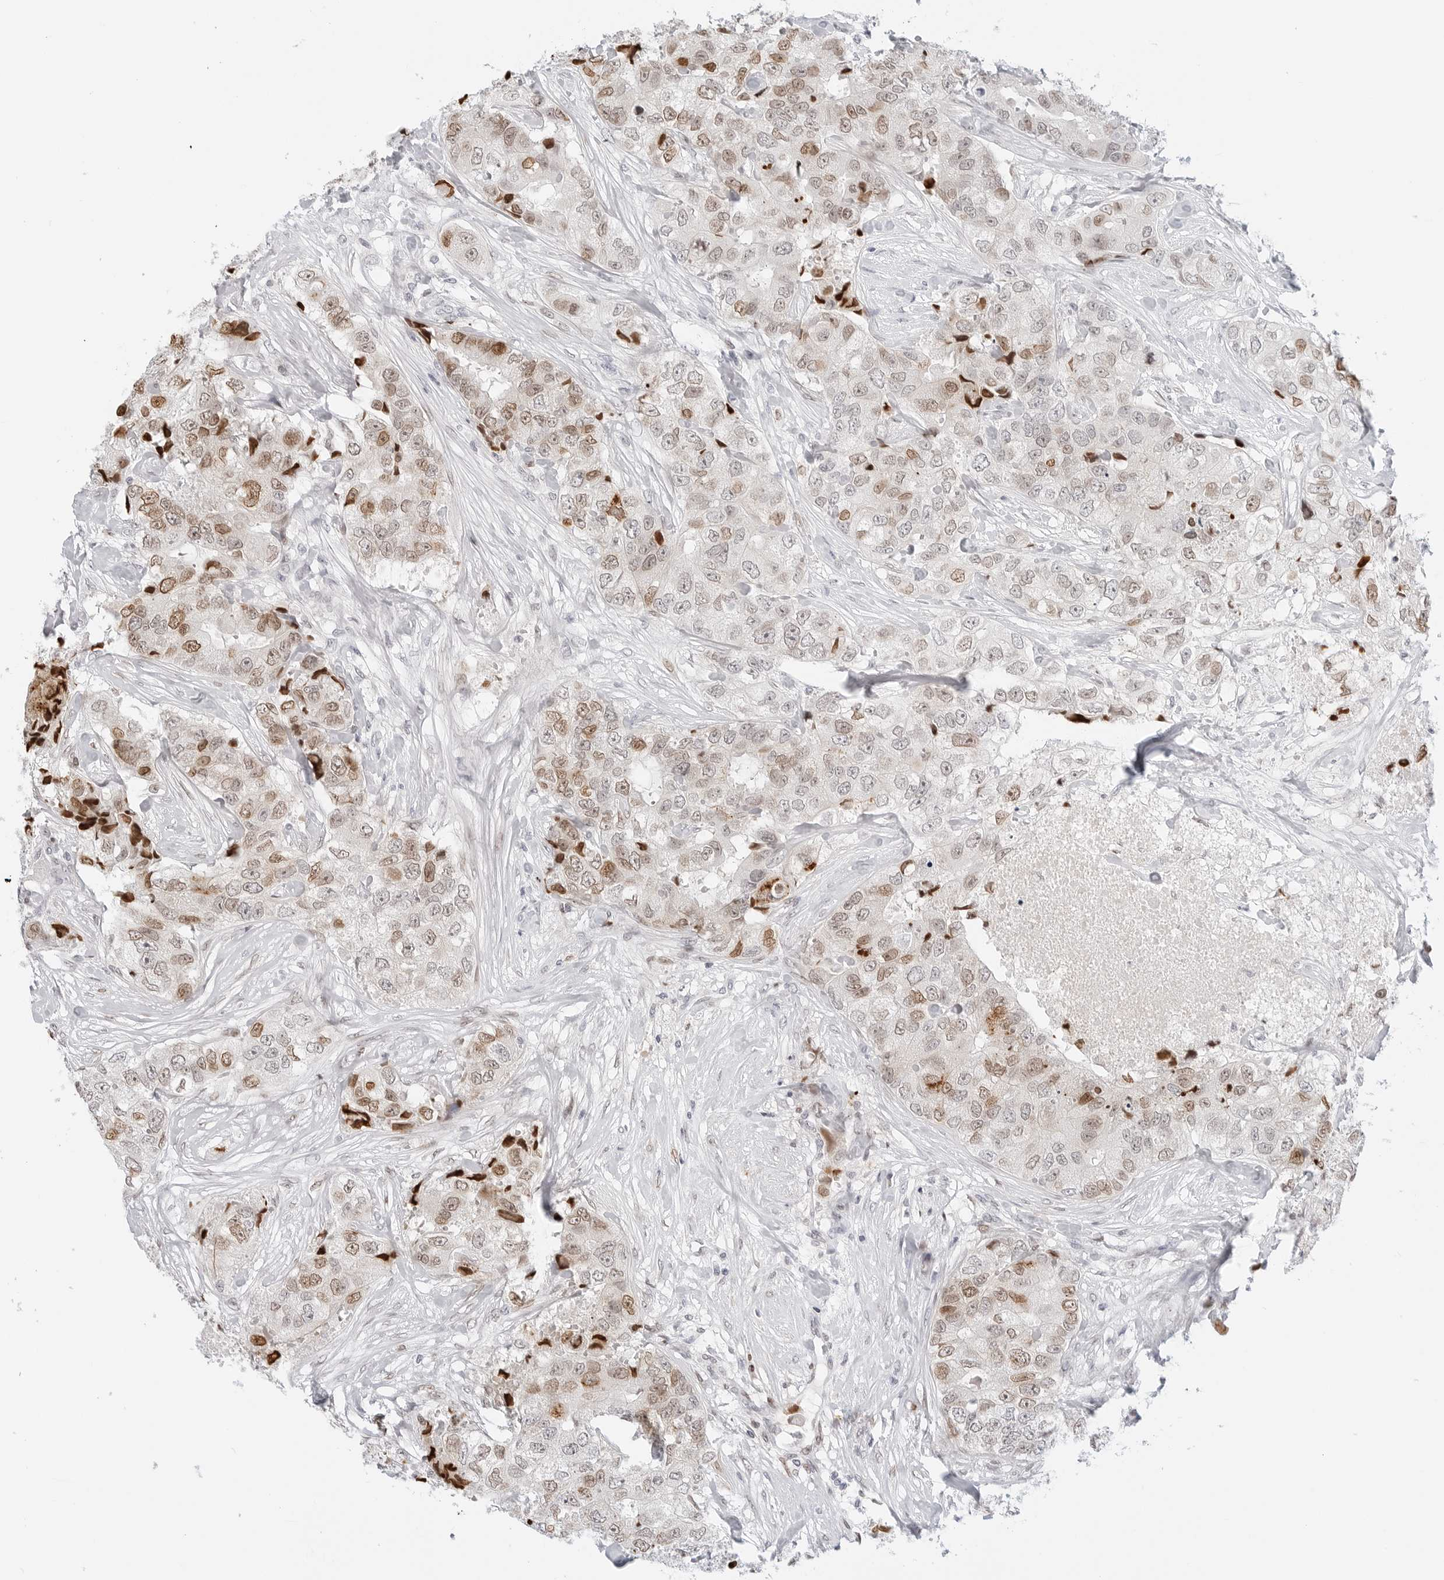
{"staining": {"intensity": "moderate", "quantity": "25%-75%", "location": "nuclear"}, "tissue": "breast cancer", "cell_type": "Tumor cells", "image_type": "cancer", "snomed": [{"axis": "morphology", "description": "Duct carcinoma"}, {"axis": "topography", "description": "Breast"}], "caption": "Tumor cells show medium levels of moderate nuclear expression in approximately 25%-75% of cells in human breast cancer (infiltrating ductal carcinoma).", "gene": "SPIDR", "patient": {"sex": "female", "age": 62}}